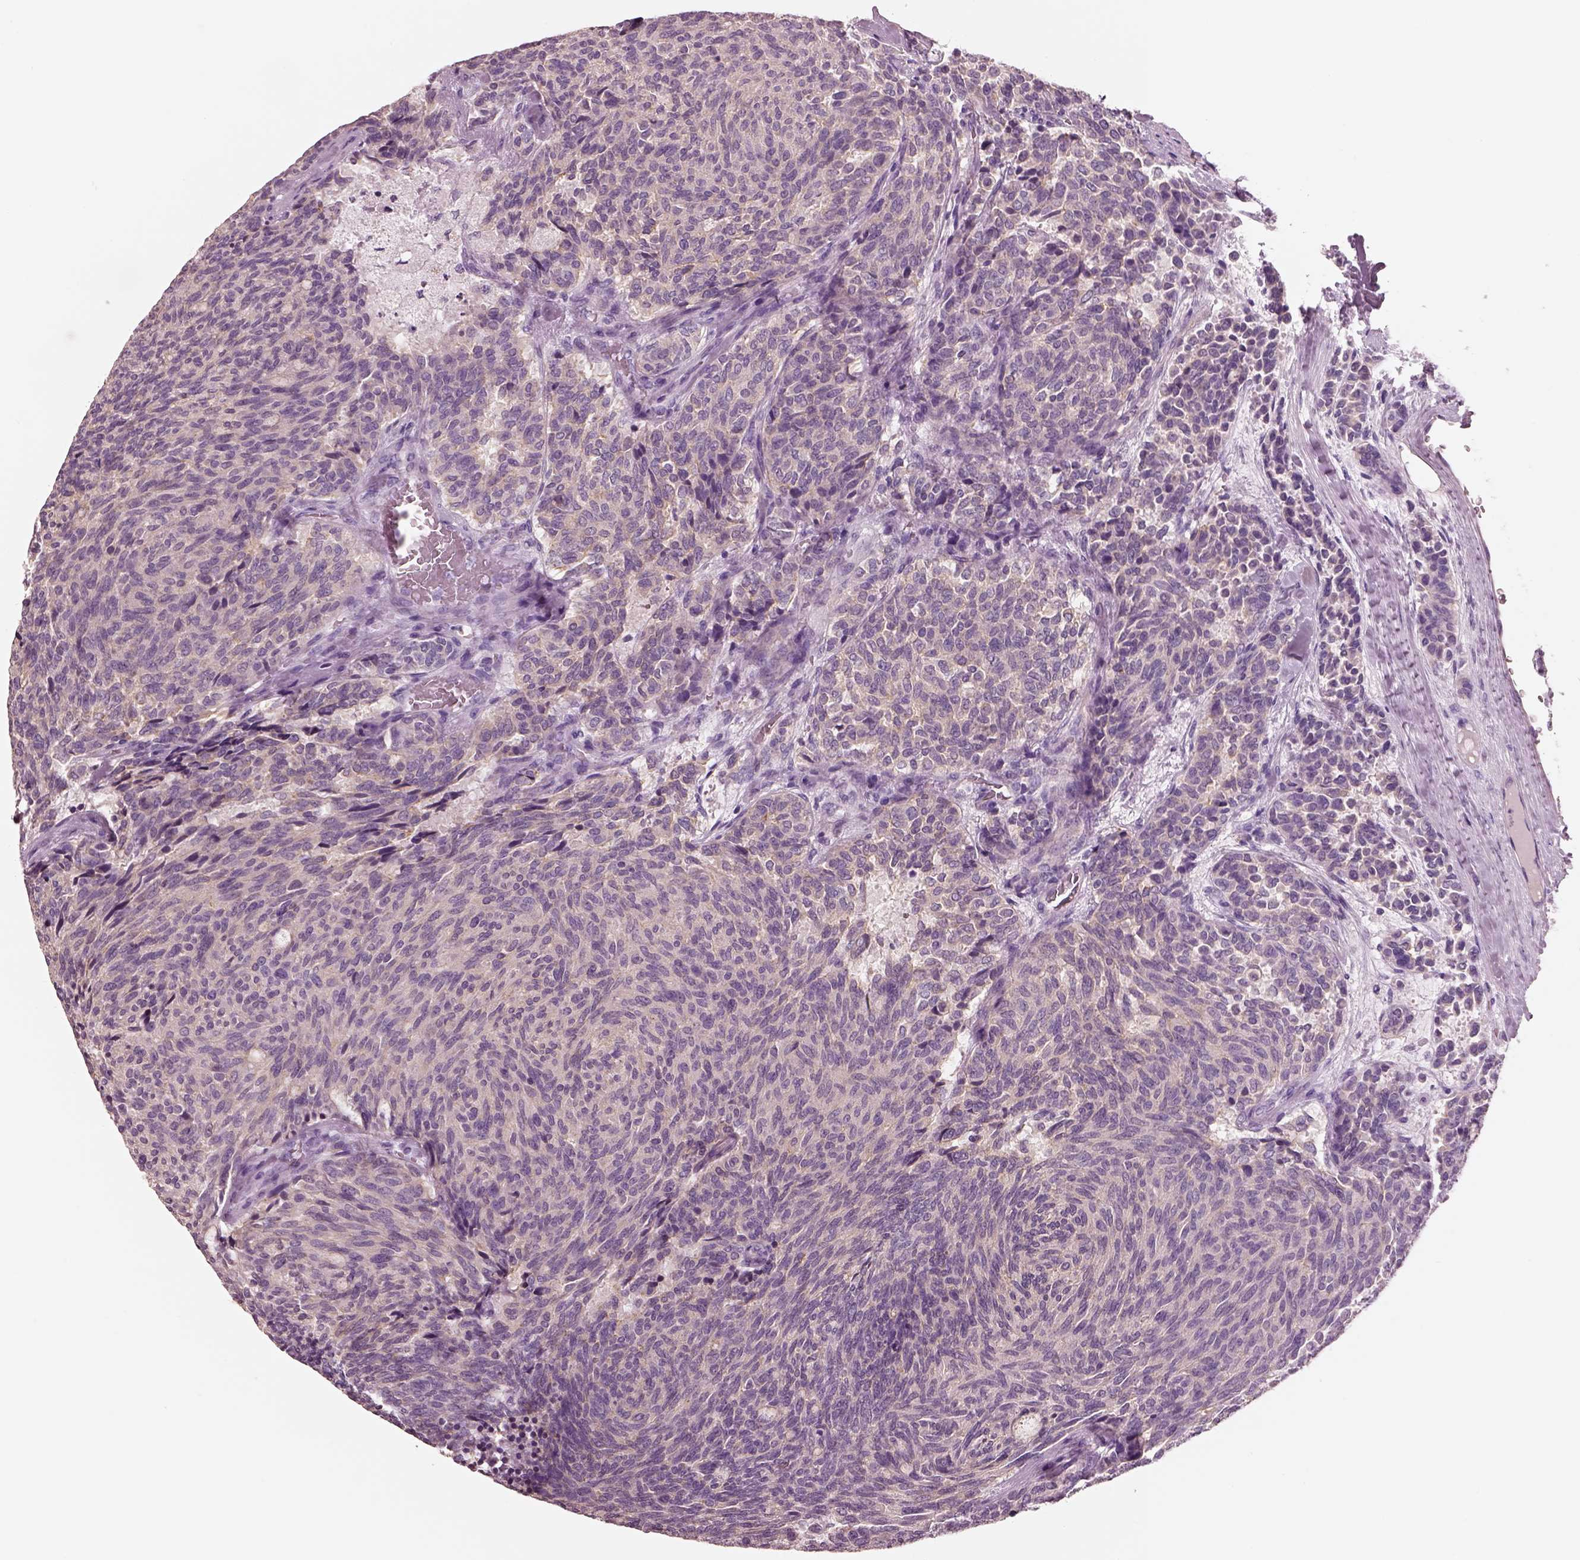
{"staining": {"intensity": "negative", "quantity": "none", "location": "none"}, "tissue": "carcinoid", "cell_type": "Tumor cells", "image_type": "cancer", "snomed": [{"axis": "morphology", "description": "Carcinoid, malignant, NOS"}, {"axis": "topography", "description": "Pancreas"}], "caption": "IHC histopathology image of neoplastic tissue: malignant carcinoid stained with DAB (3,3'-diaminobenzidine) reveals no significant protein expression in tumor cells.", "gene": "IGLL1", "patient": {"sex": "female", "age": 54}}